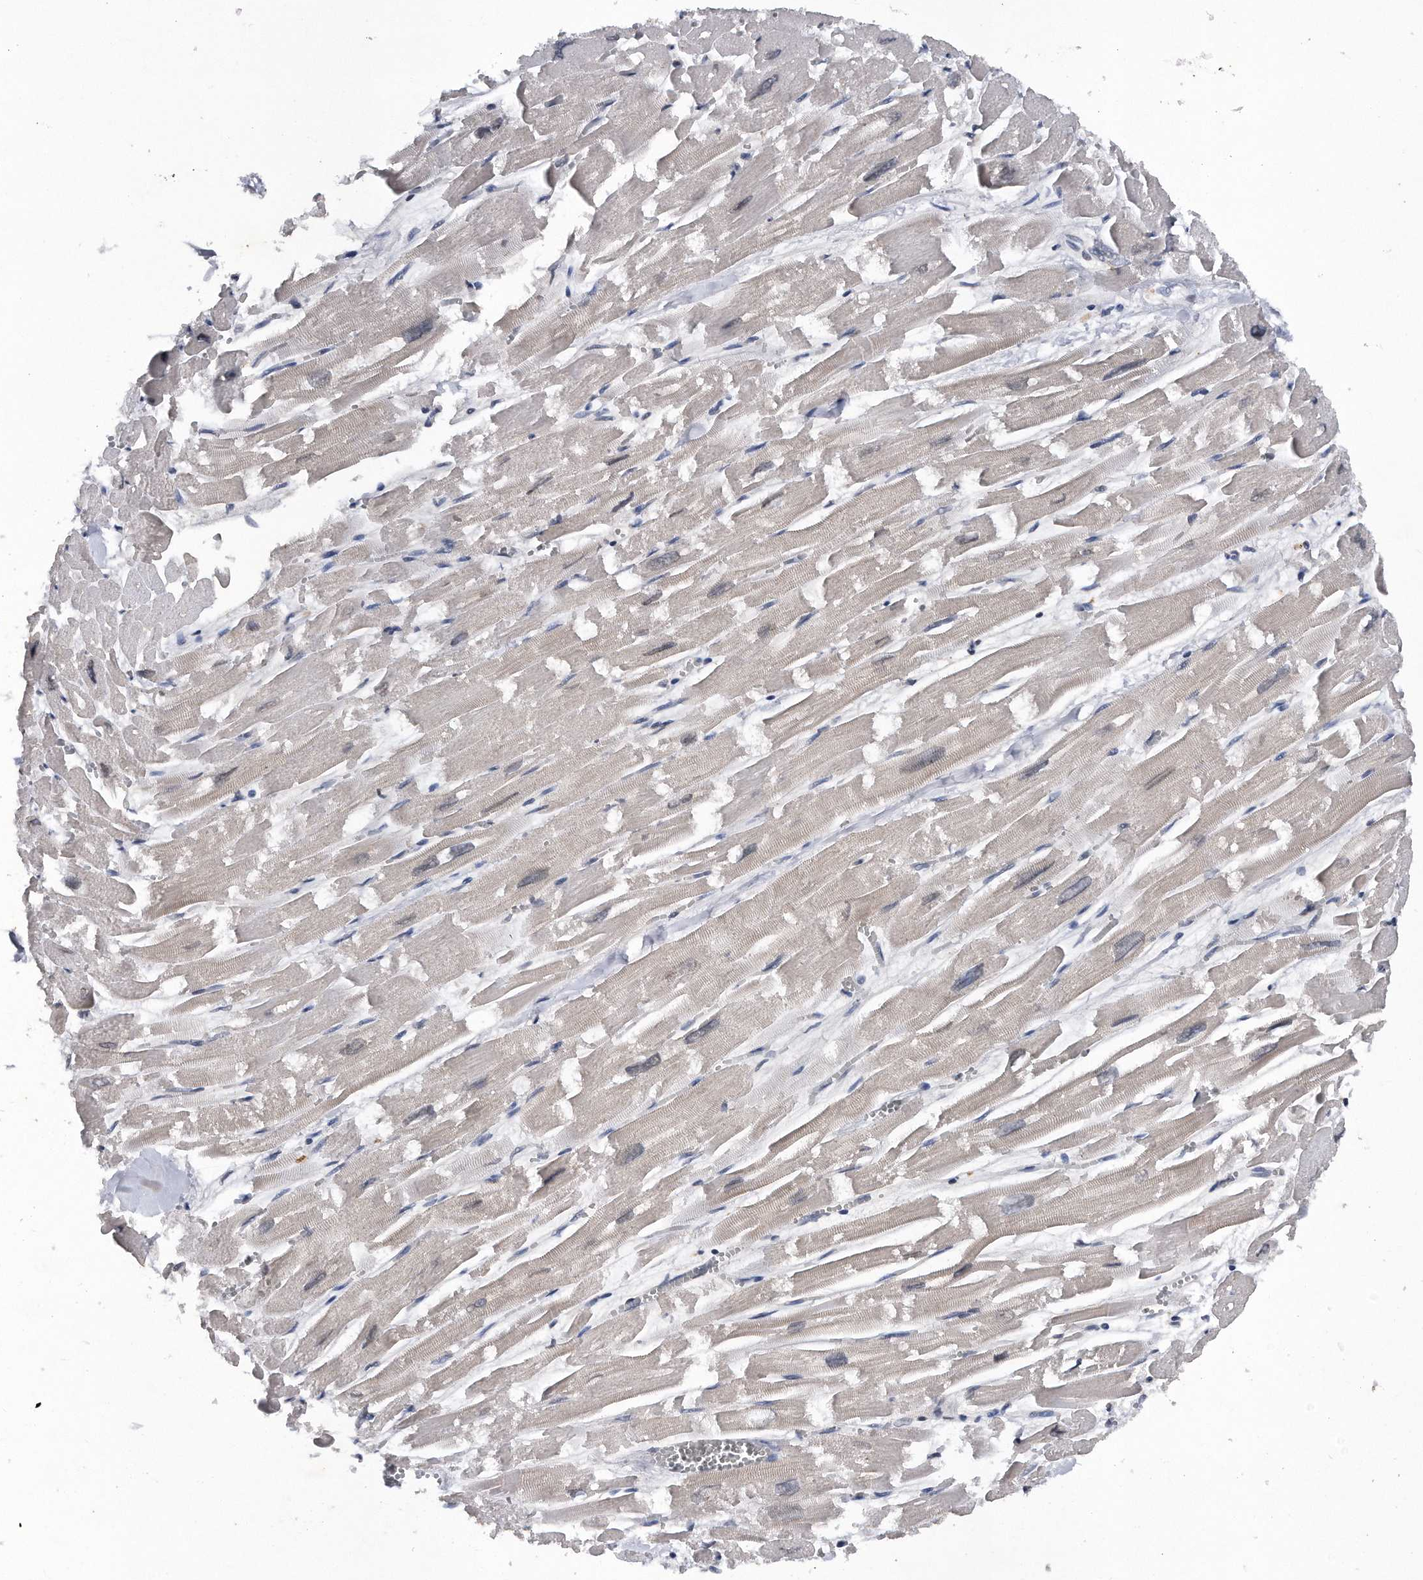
{"staining": {"intensity": "weak", "quantity": "<25%", "location": "cytoplasmic/membranous"}, "tissue": "heart muscle", "cell_type": "Cardiomyocytes", "image_type": "normal", "snomed": [{"axis": "morphology", "description": "Normal tissue, NOS"}, {"axis": "topography", "description": "Heart"}], "caption": "An IHC micrograph of normal heart muscle is shown. There is no staining in cardiomyocytes of heart muscle.", "gene": "VIRMA", "patient": {"sex": "male", "age": 54}}